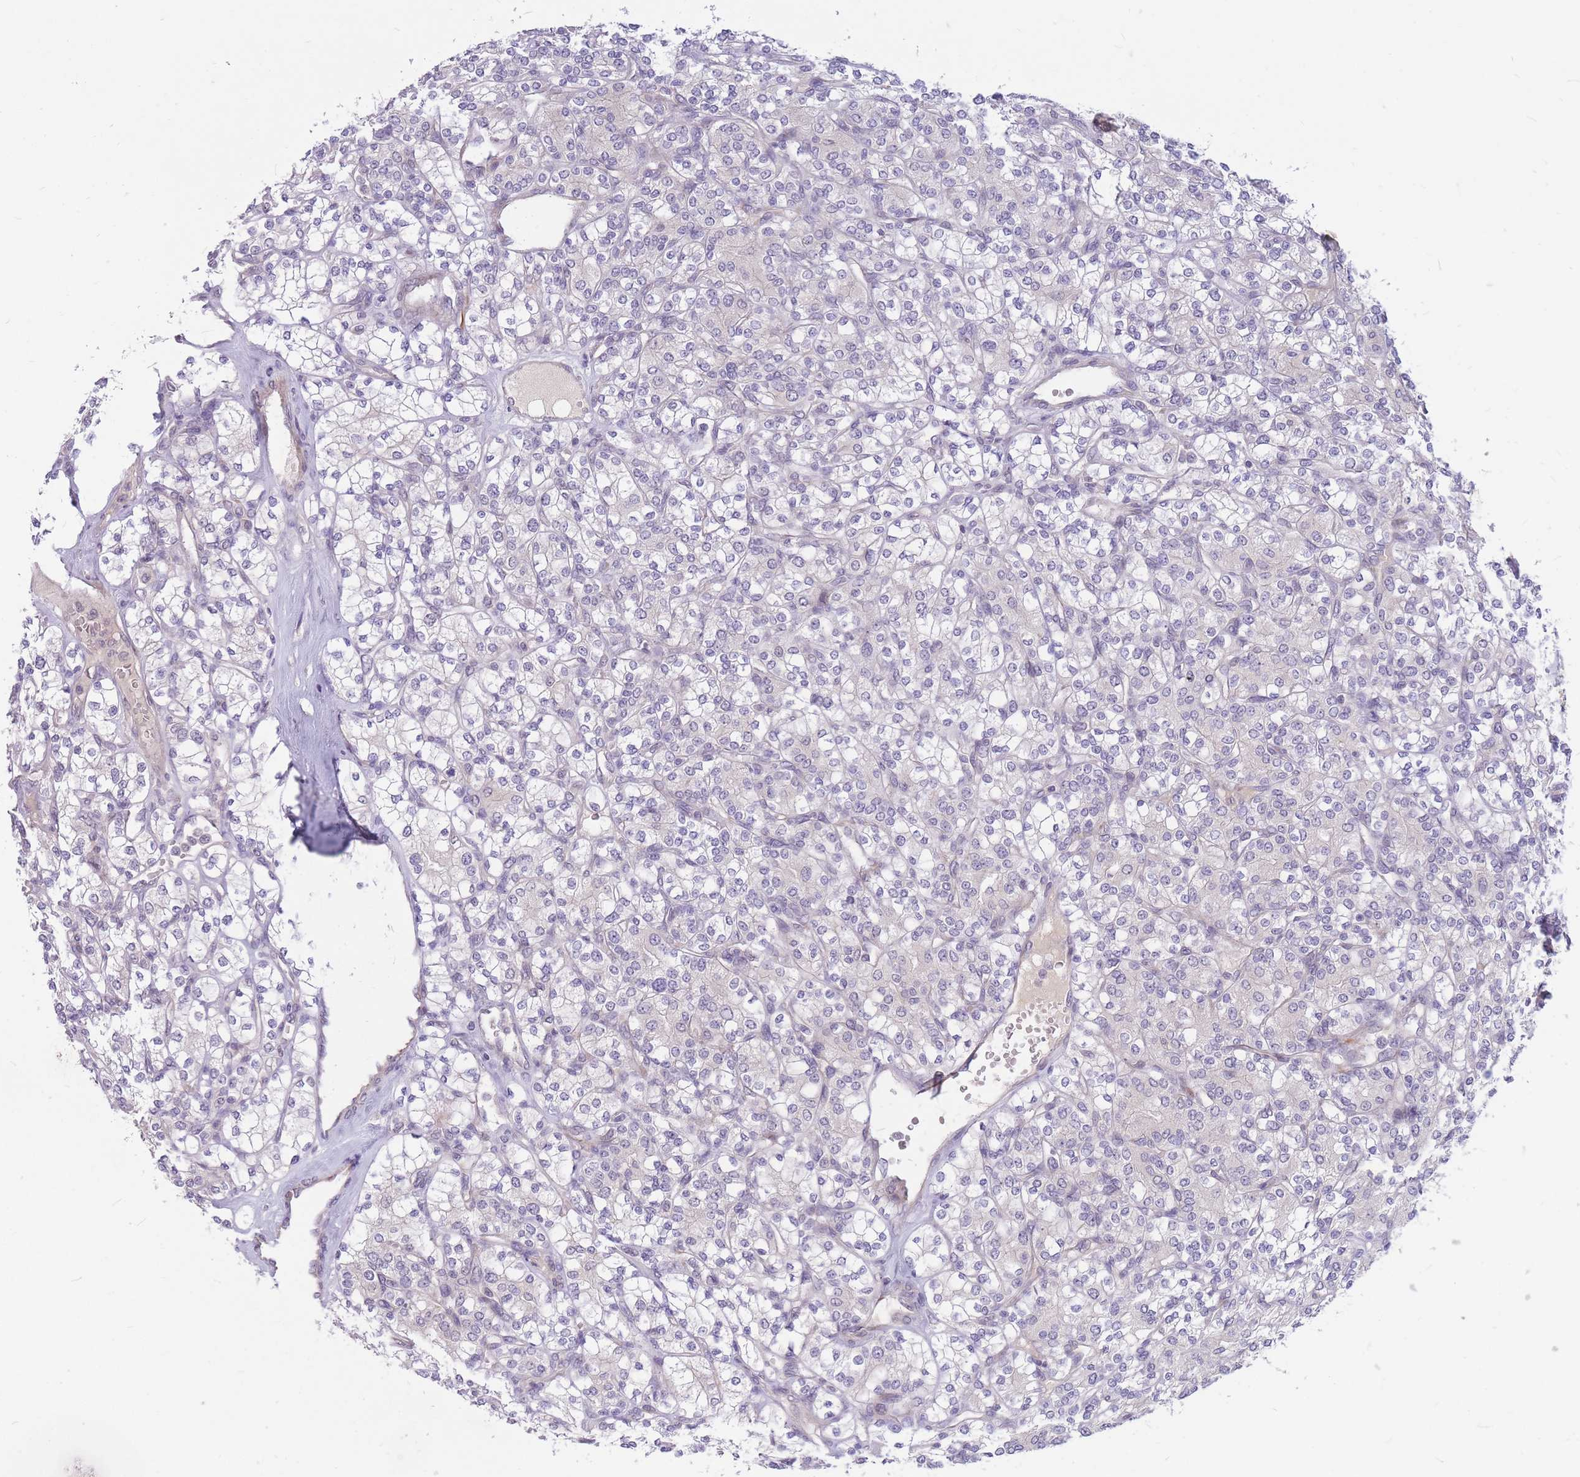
{"staining": {"intensity": "negative", "quantity": "none", "location": "none"}, "tissue": "renal cancer", "cell_type": "Tumor cells", "image_type": "cancer", "snomed": [{"axis": "morphology", "description": "Adenocarcinoma, NOS"}, {"axis": "topography", "description": "Kidney"}], "caption": "Protein analysis of renal cancer (adenocarcinoma) displays no significant expression in tumor cells.", "gene": "ERCC2", "patient": {"sex": "male", "age": 77}}